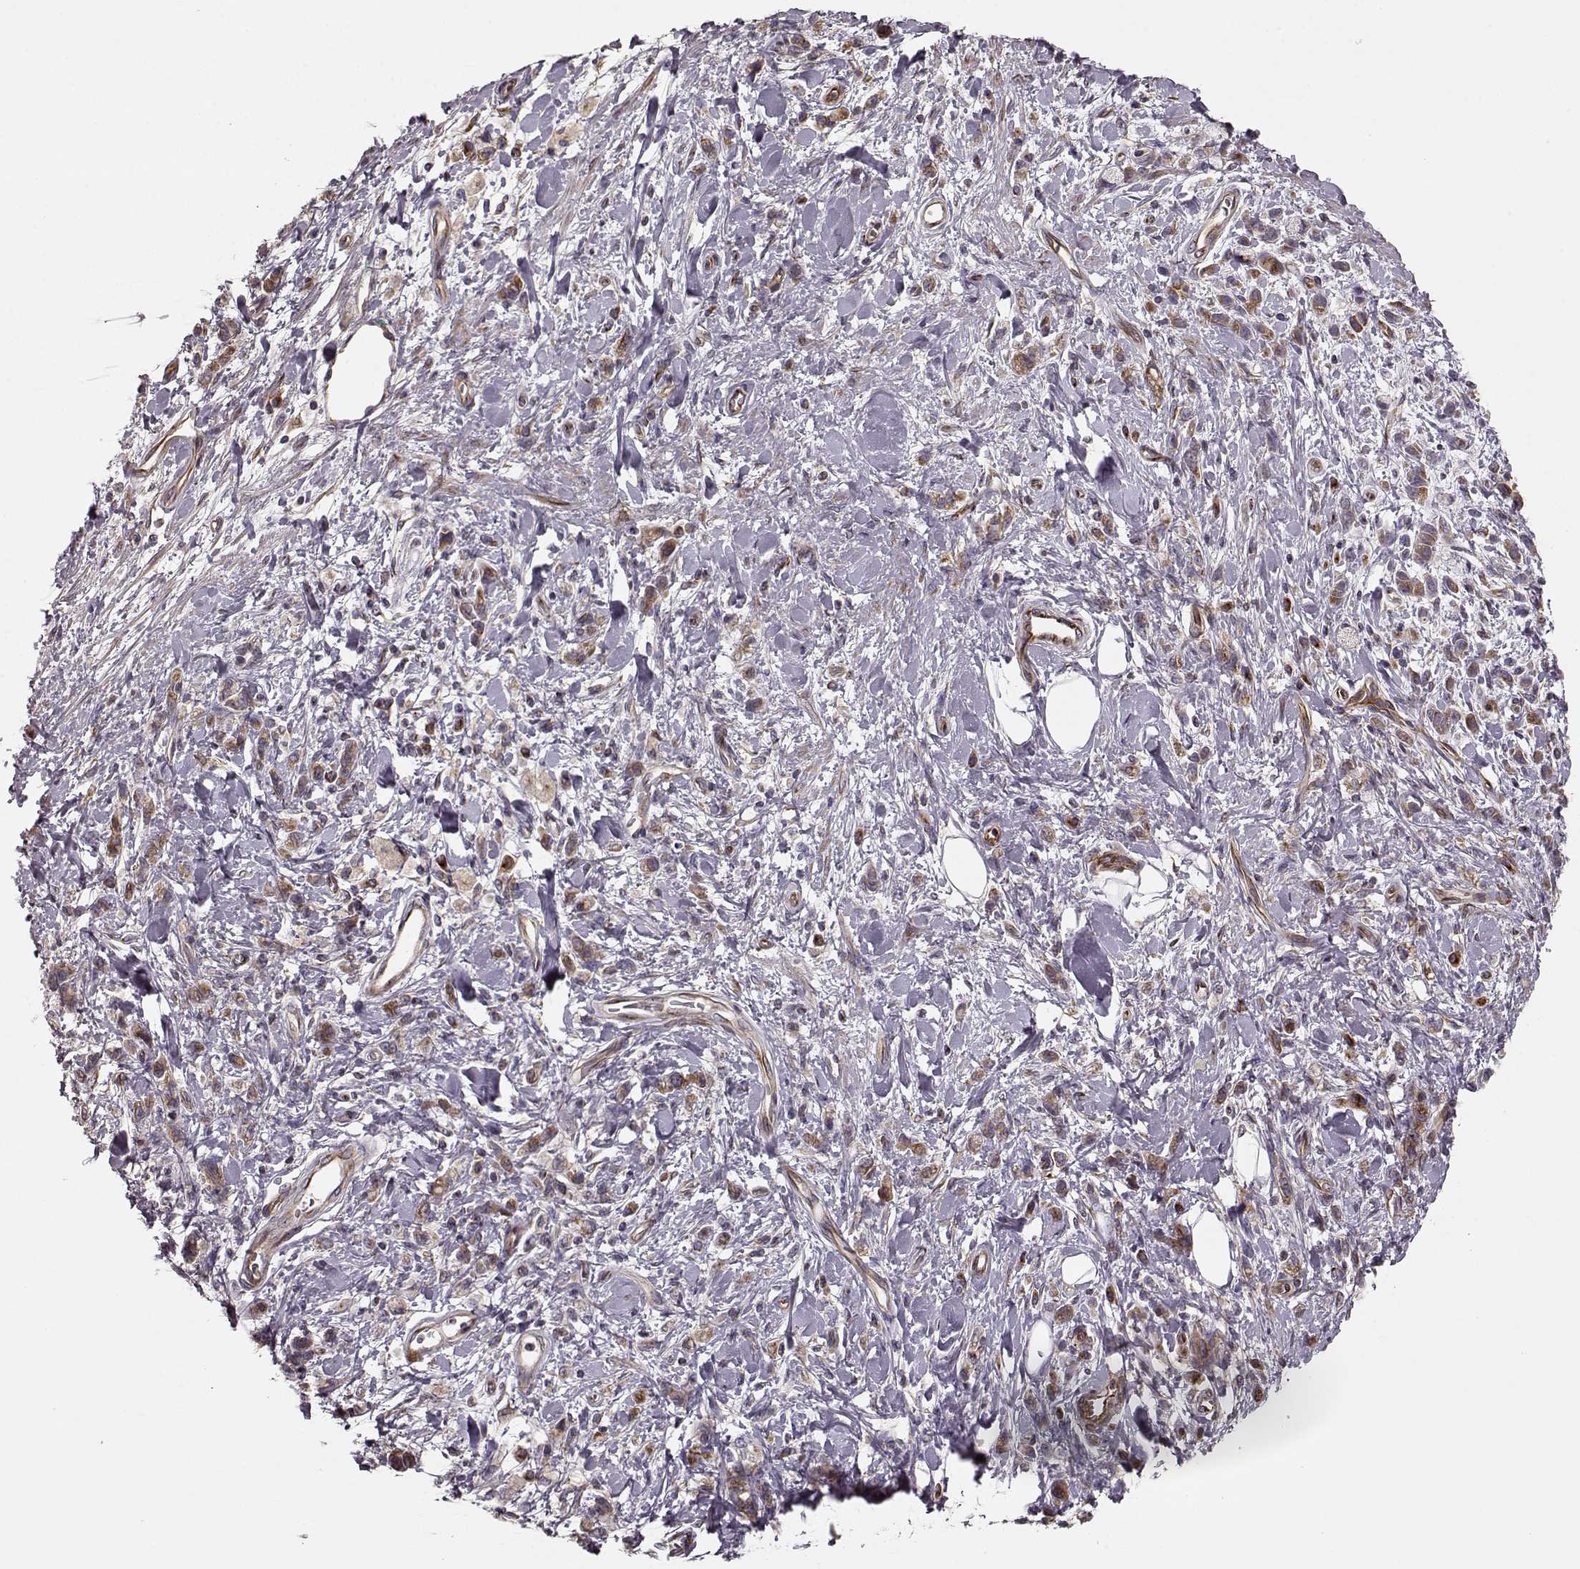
{"staining": {"intensity": "weak", "quantity": ">75%", "location": "cytoplasmic/membranous"}, "tissue": "stomach cancer", "cell_type": "Tumor cells", "image_type": "cancer", "snomed": [{"axis": "morphology", "description": "Adenocarcinoma, NOS"}, {"axis": "topography", "description": "Stomach"}], "caption": "Approximately >75% of tumor cells in human stomach cancer exhibit weak cytoplasmic/membranous protein staining as visualized by brown immunohistochemical staining.", "gene": "MTR", "patient": {"sex": "male", "age": 77}}